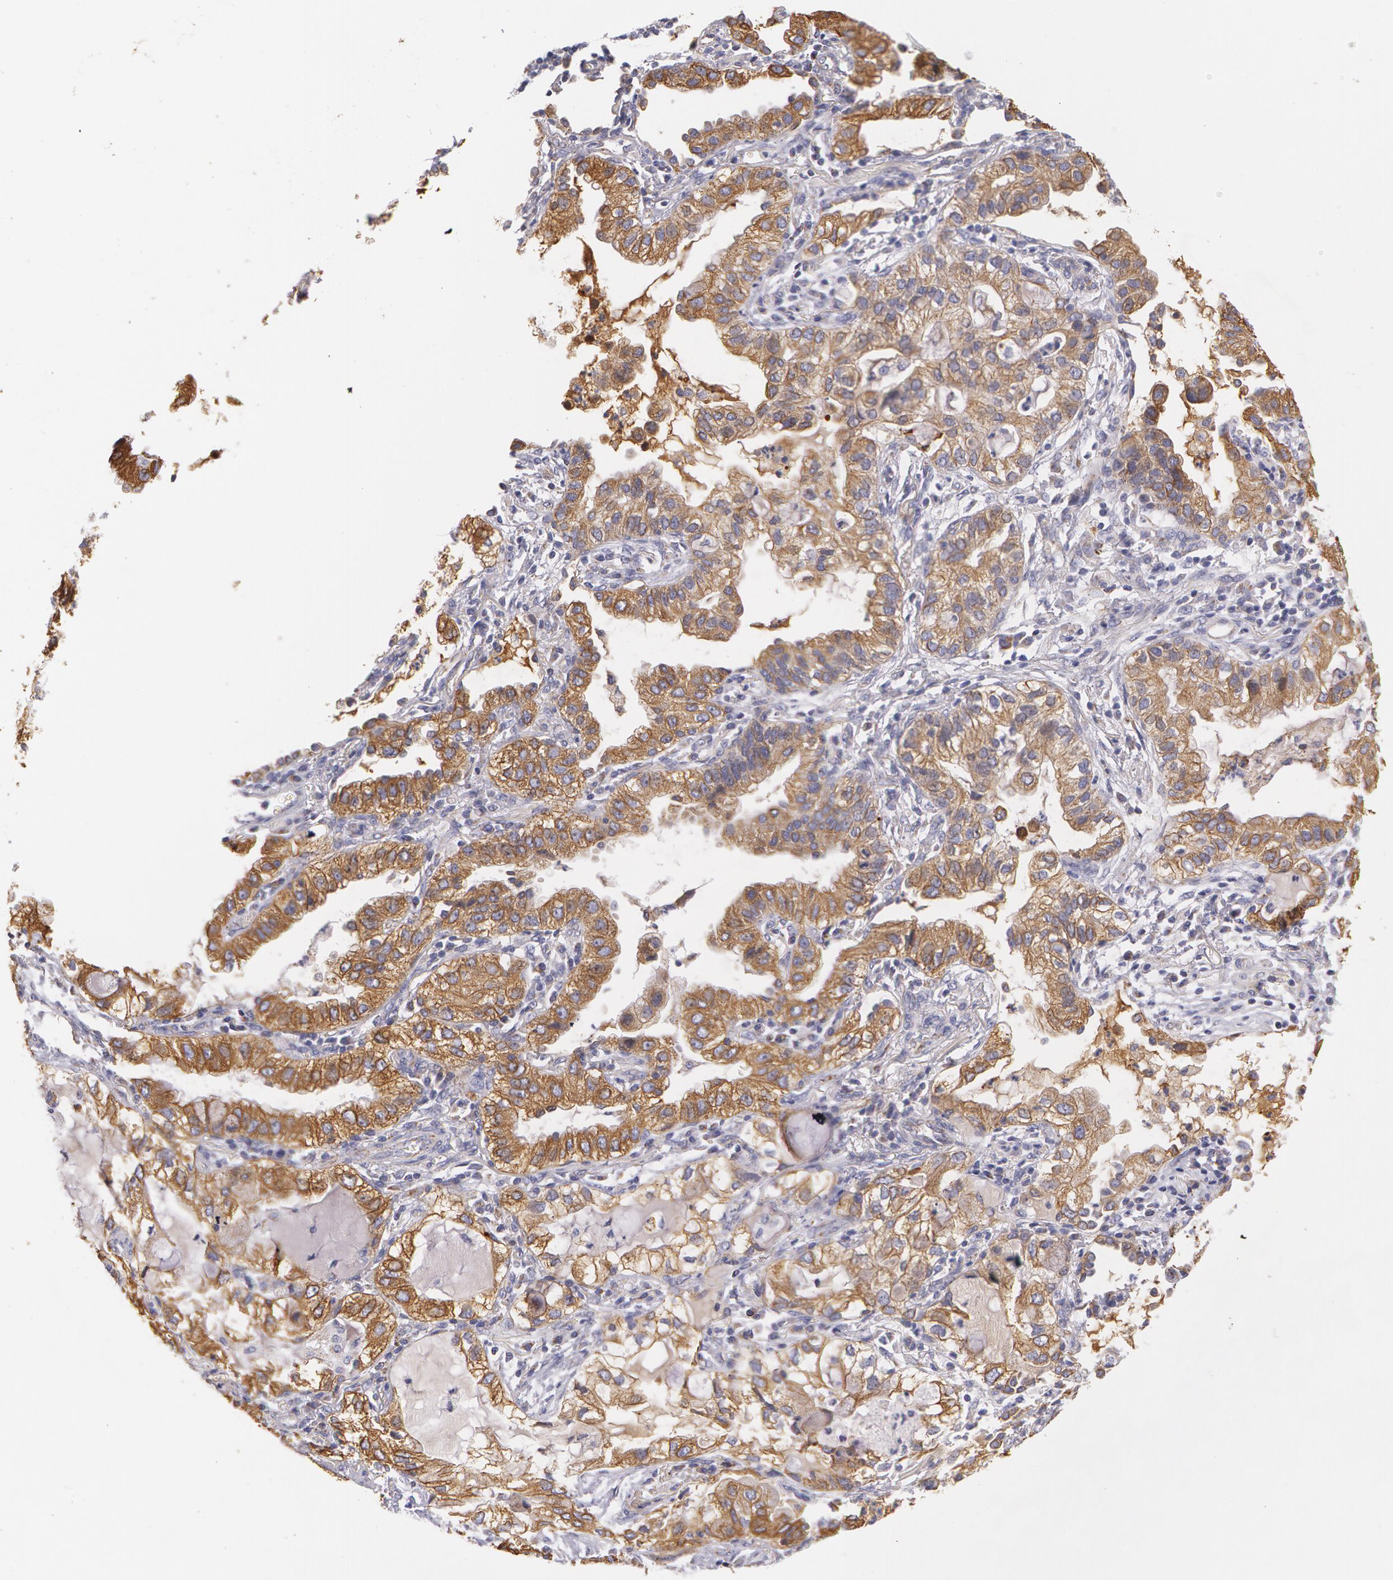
{"staining": {"intensity": "moderate", "quantity": ">75%", "location": "cytoplasmic/membranous"}, "tissue": "lung cancer", "cell_type": "Tumor cells", "image_type": "cancer", "snomed": [{"axis": "morphology", "description": "Adenocarcinoma, NOS"}, {"axis": "topography", "description": "Lung"}], "caption": "Human lung adenocarcinoma stained with a brown dye demonstrates moderate cytoplasmic/membranous positive staining in approximately >75% of tumor cells.", "gene": "KRT18", "patient": {"sex": "female", "age": 50}}